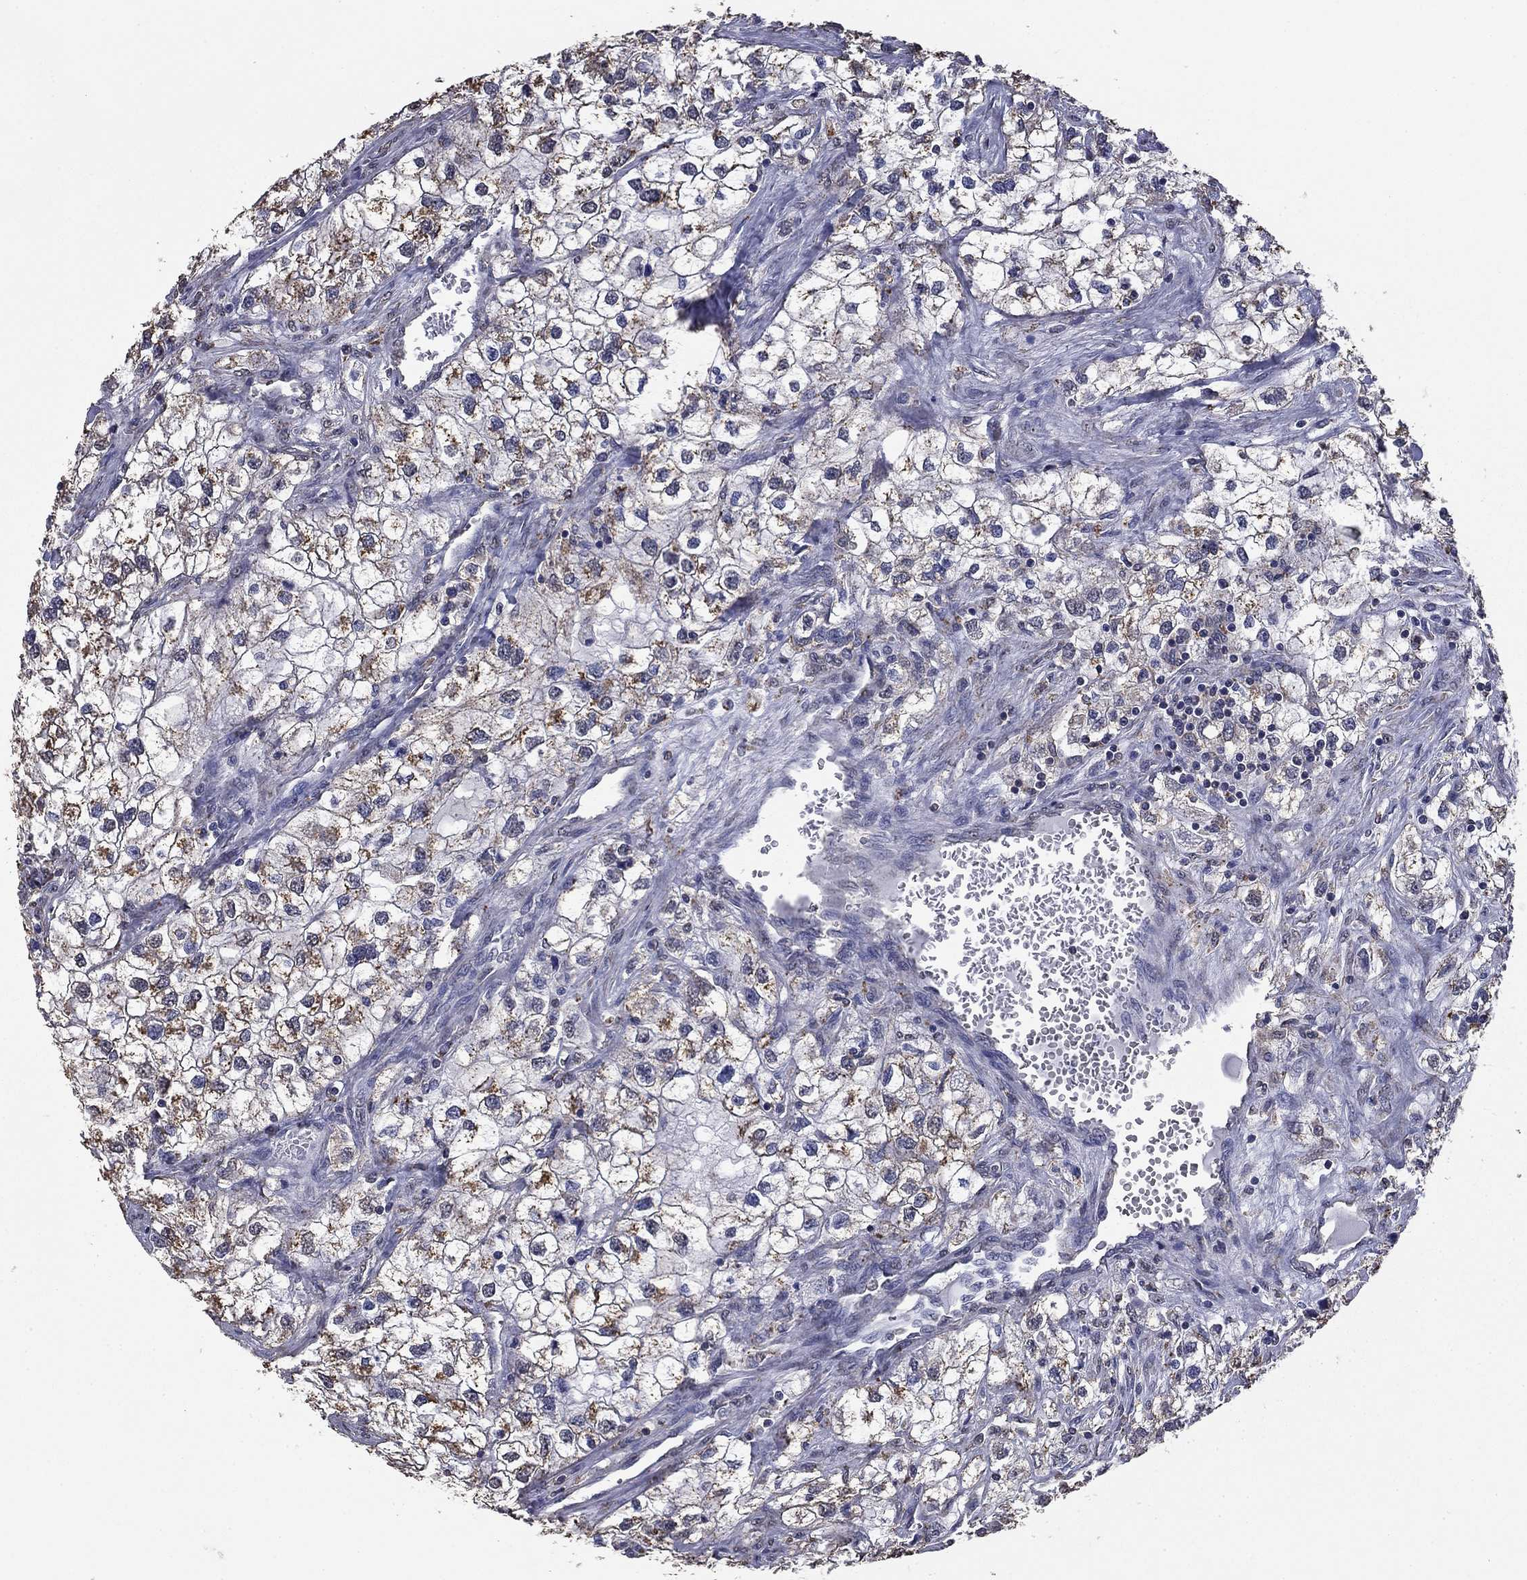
{"staining": {"intensity": "weak", "quantity": "<25%", "location": "cytoplasmic/membranous"}, "tissue": "renal cancer", "cell_type": "Tumor cells", "image_type": "cancer", "snomed": [{"axis": "morphology", "description": "Adenocarcinoma, NOS"}, {"axis": "topography", "description": "Kidney"}], "caption": "Image shows no protein expression in tumor cells of adenocarcinoma (renal) tissue.", "gene": "MFAP3L", "patient": {"sex": "male", "age": 59}}